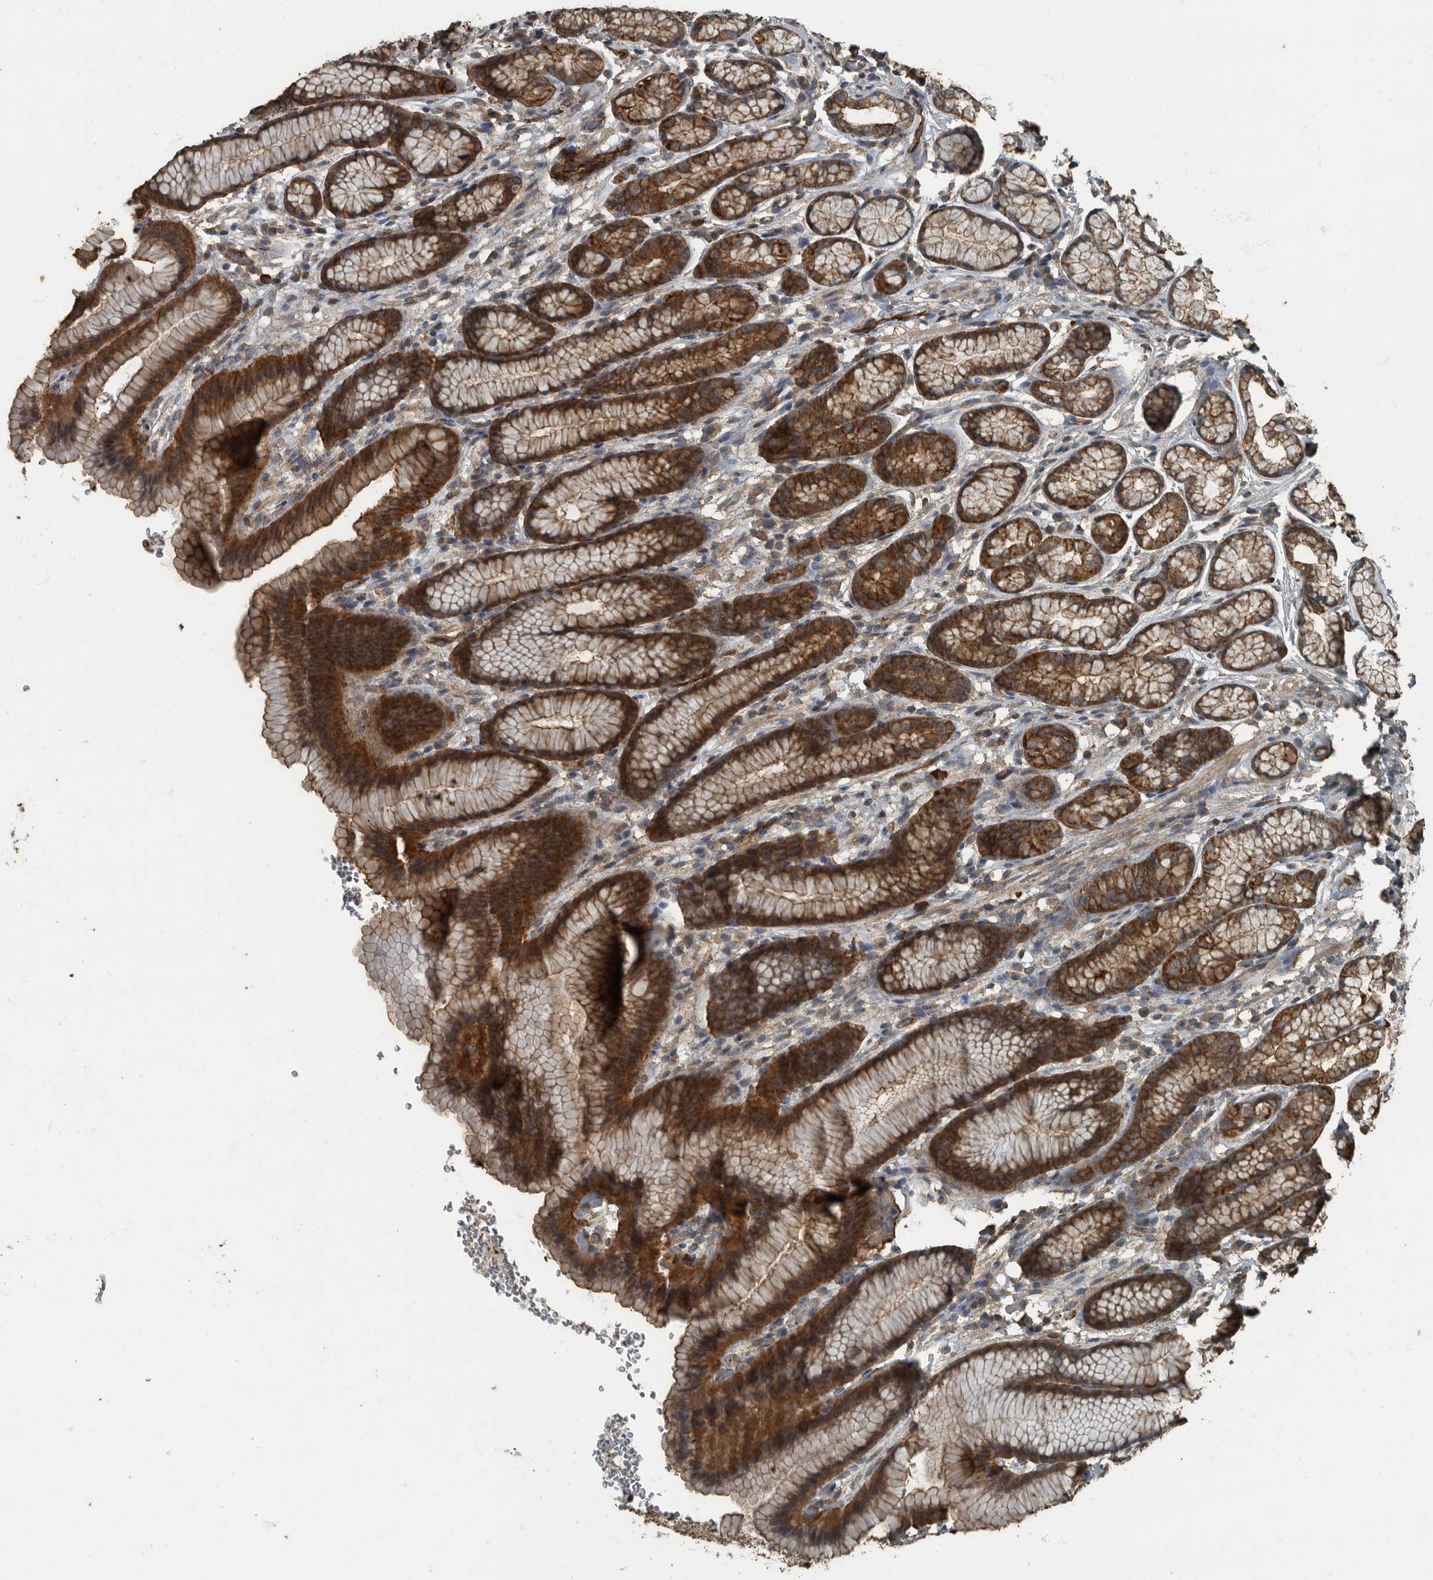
{"staining": {"intensity": "strong", "quantity": ">75%", "location": "cytoplasmic/membranous"}, "tissue": "stomach", "cell_type": "Glandular cells", "image_type": "normal", "snomed": [{"axis": "morphology", "description": "Normal tissue, NOS"}, {"axis": "topography", "description": "Stomach"}], "caption": "An immunohistochemistry (IHC) image of normal tissue is shown. Protein staining in brown shows strong cytoplasmic/membranous positivity in stomach within glandular cells. The staining is performed using DAB (3,3'-diaminobenzidine) brown chromogen to label protein expression. The nuclei are counter-stained blue using hematoxylin.", "gene": "IL15RA", "patient": {"sex": "male", "age": 42}}